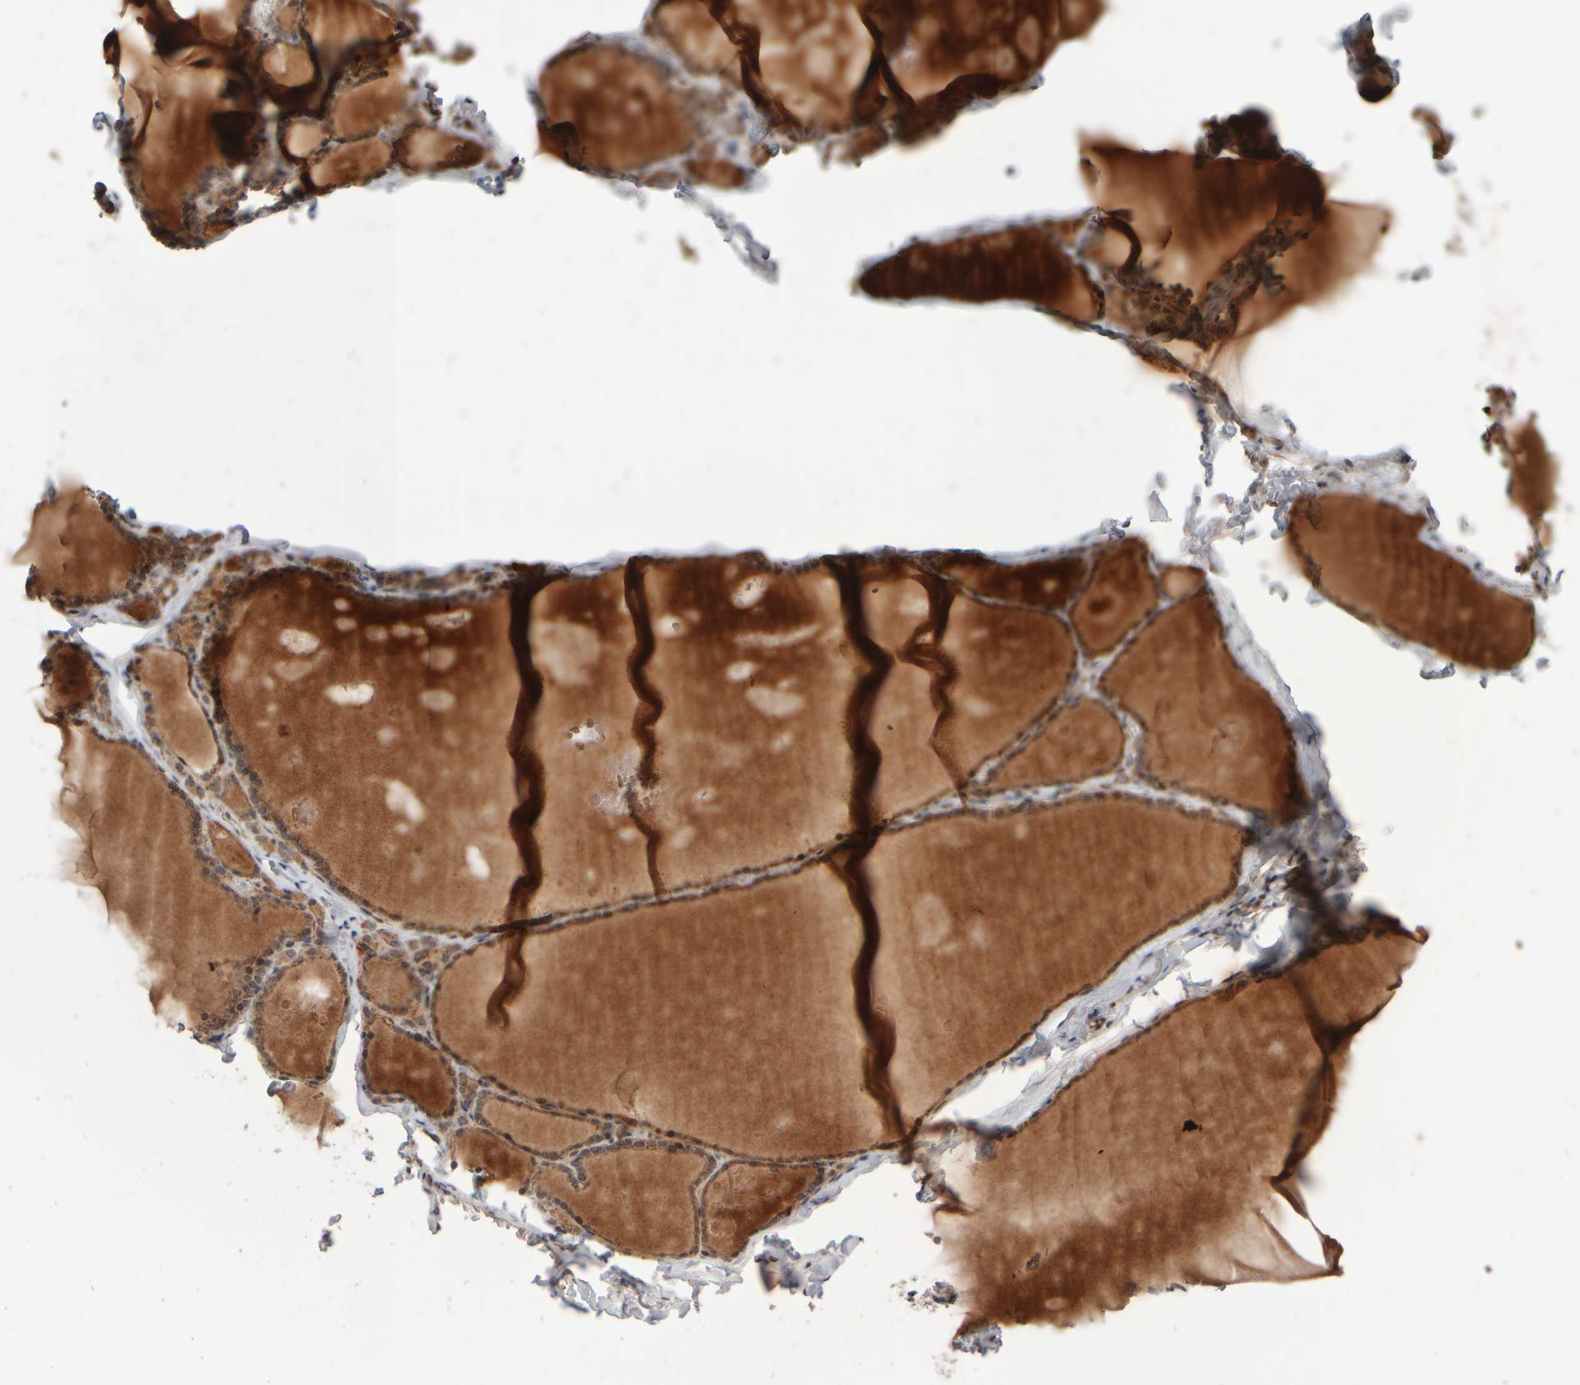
{"staining": {"intensity": "moderate", "quantity": ">75%", "location": "cytoplasmic/membranous"}, "tissue": "thyroid gland", "cell_type": "Glandular cells", "image_type": "normal", "snomed": [{"axis": "morphology", "description": "Normal tissue, NOS"}, {"axis": "topography", "description": "Thyroid gland"}], "caption": "The photomicrograph shows immunohistochemical staining of normal thyroid gland. There is moderate cytoplasmic/membranous positivity is appreciated in approximately >75% of glandular cells. The staining was performed using DAB, with brown indicating positive protein expression. Nuclei are stained blue with hematoxylin.", "gene": "ABHD11", "patient": {"sex": "male", "age": 56}}